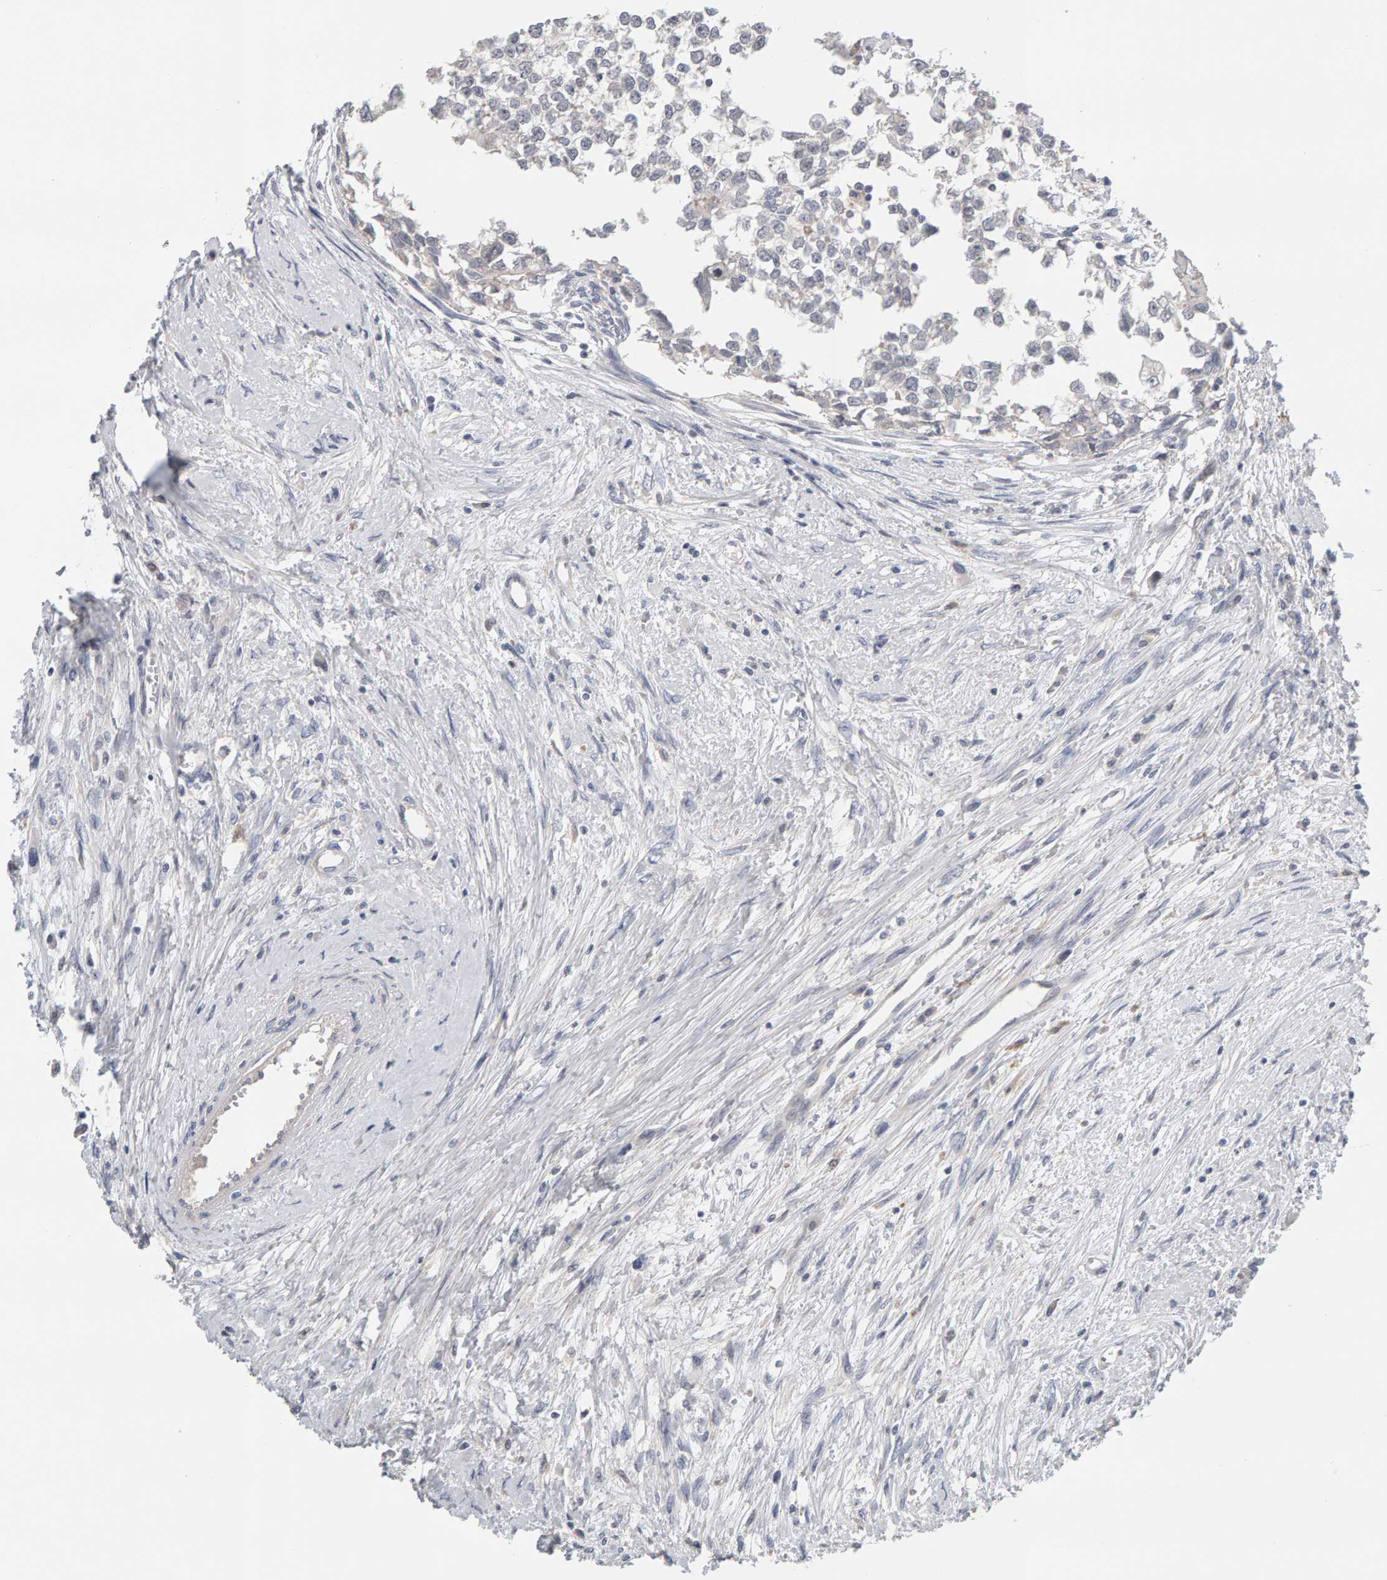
{"staining": {"intensity": "negative", "quantity": "none", "location": "none"}, "tissue": "testis cancer", "cell_type": "Tumor cells", "image_type": "cancer", "snomed": [{"axis": "morphology", "description": "Seminoma, NOS"}, {"axis": "morphology", "description": "Carcinoma, Embryonal, NOS"}, {"axis": "topography", "description": "Testis"}], "caption": "This is a micrograph of immunohistochemistry (IHC) staining of testis cancer, which shows no expression in tumor cells.", "gene": "GFUS", "patient": {"sex": "male", "age": 51}}